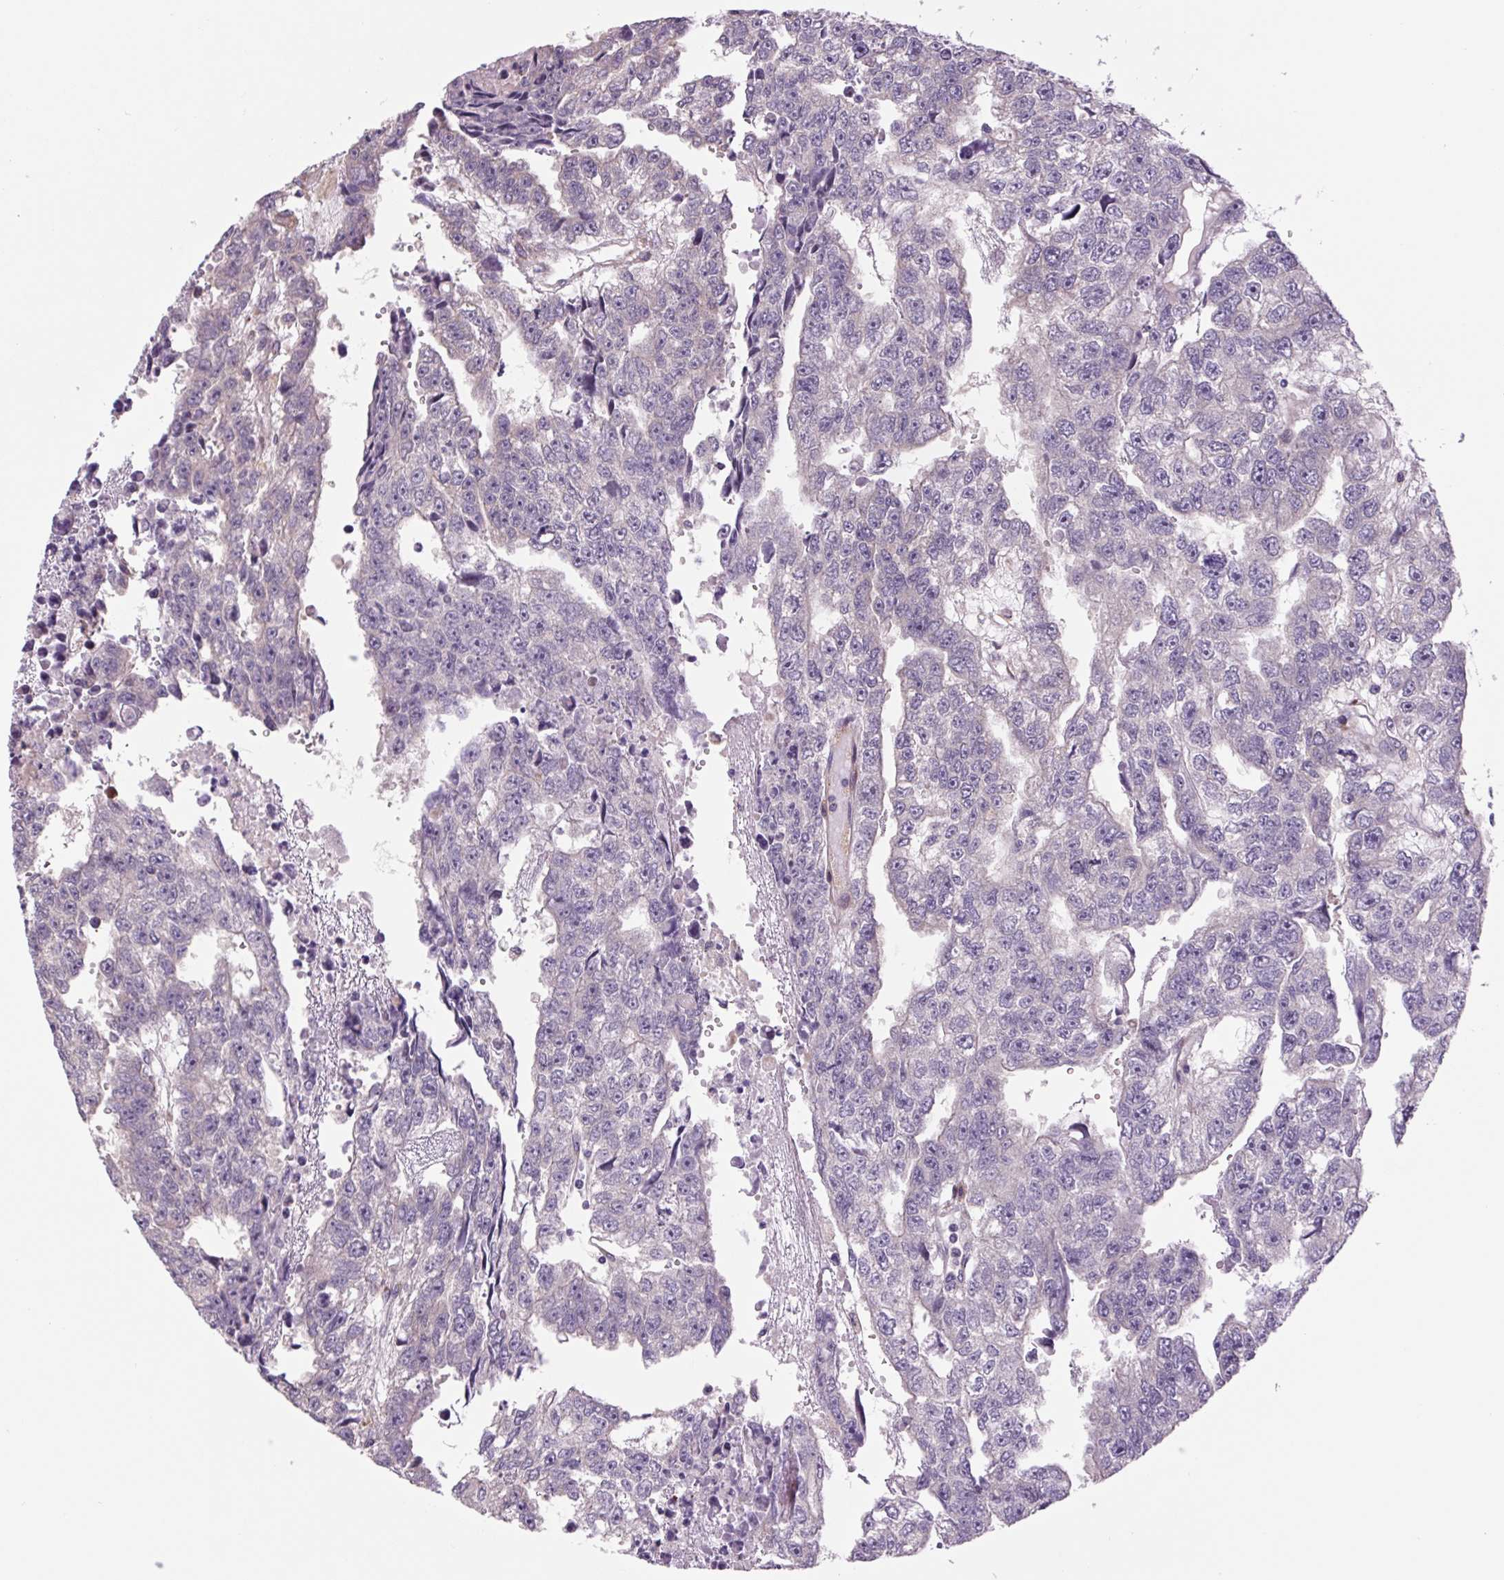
{"staining": {"intensity": "negative", "quantity": "none", "location": "none"}, "tissue": "testis cancer", "cell_type": "Tumor cells", "image_type": "cancer", "snomed": [{"axis": "morphology", "description": "Carcinoma, Embryonal, NOS"}, {"axis": "topography", "description": "Testis"}], "caption": "High power microscopy micrograph of an IHC photomicrograph of embryonal carcinoma (testis), revealing no significant expression in tumor cells.", "gene": "PLA2G4A", "patient": {"sex": "male", "age": 20}}